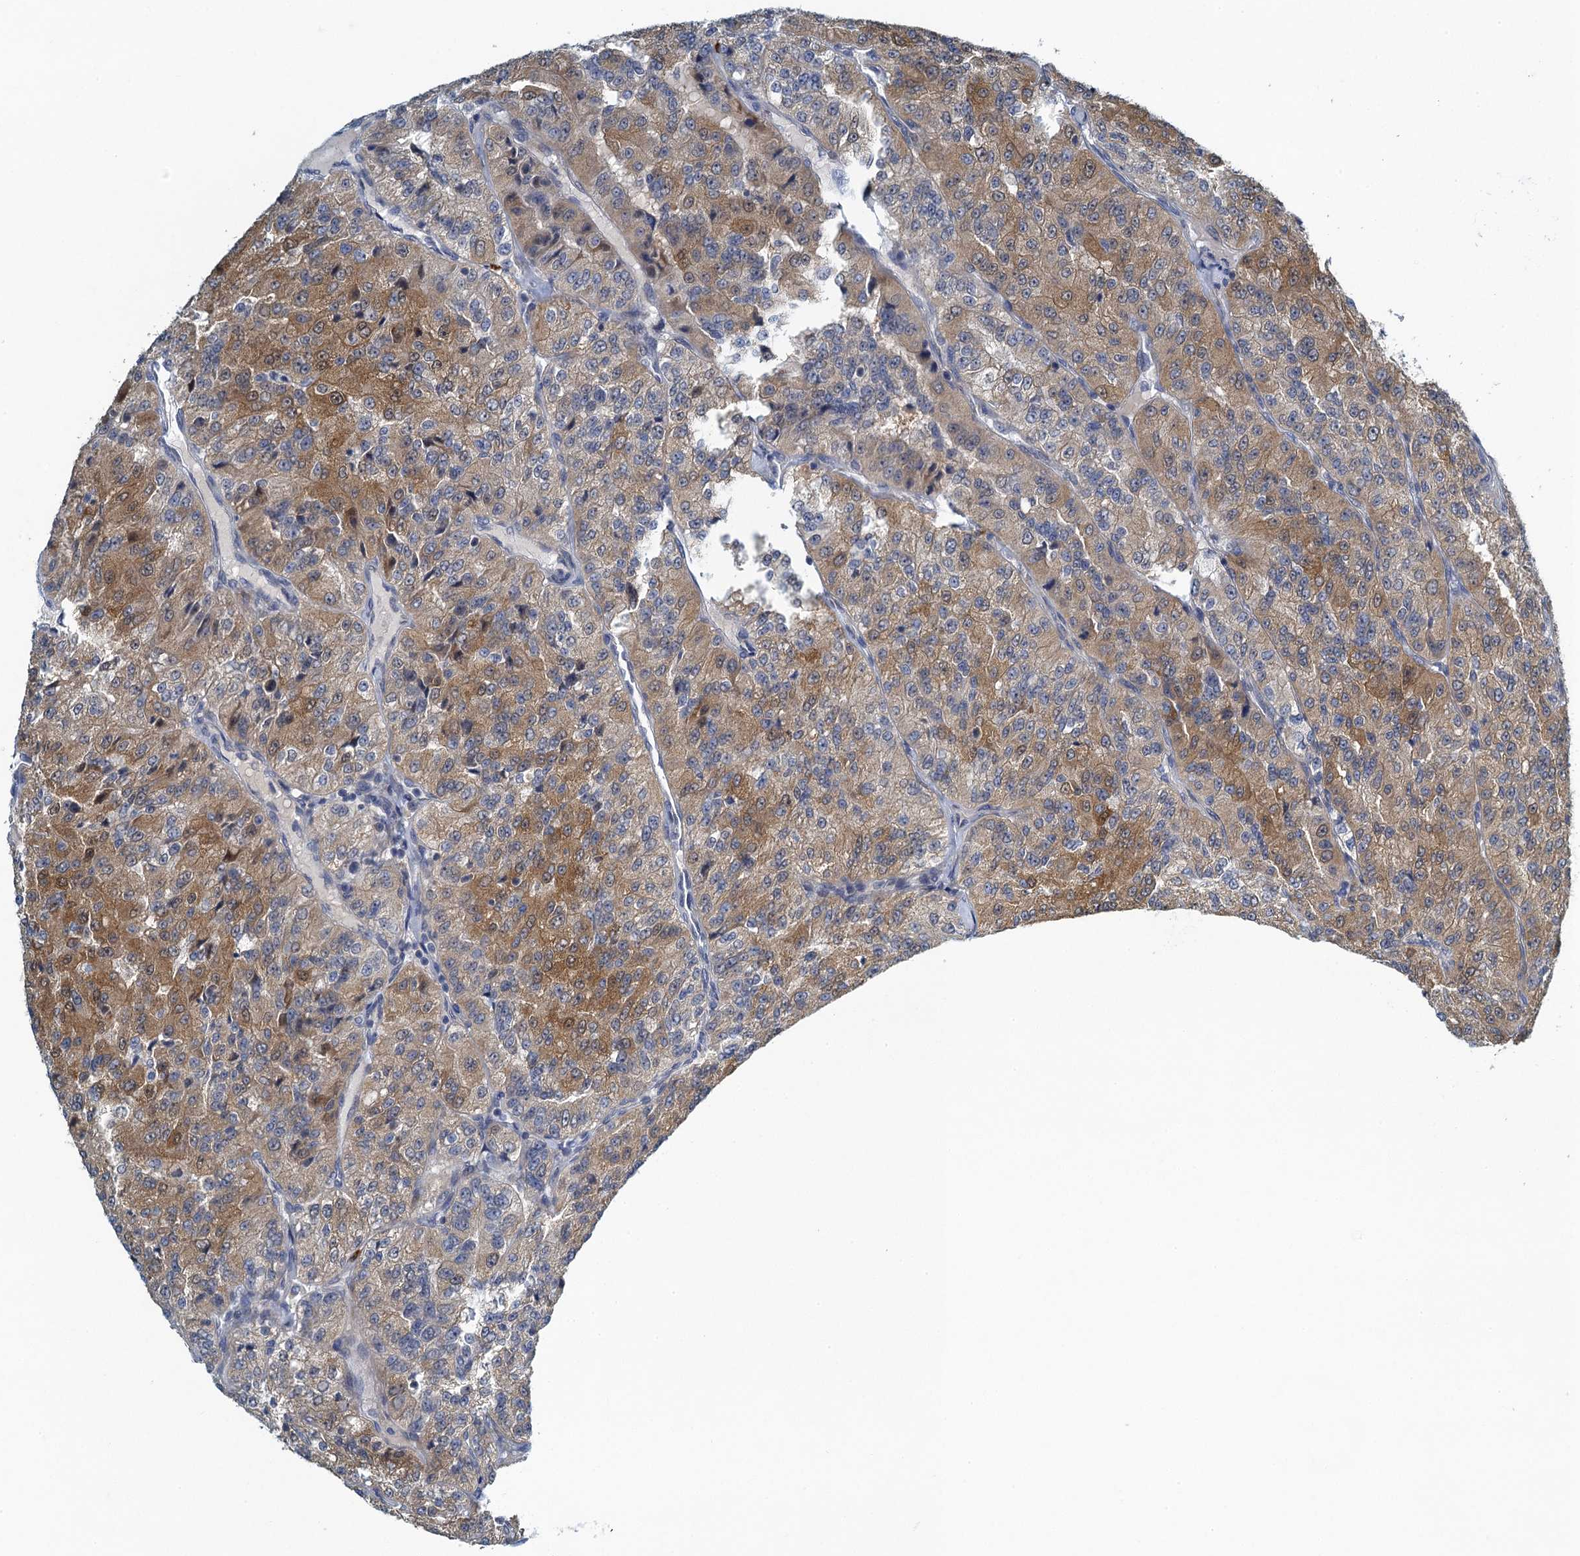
{"staining": {"intensity": "moderate", "quantity": ">75%", "location": "cytoplasmic/membranous"}, "tissue": "renal cancer", "cell_type": "Tumor cells", "image_type": "cancer", "snomed": [{"axis": "morphology", "description": "Adenocarcinoma, NOS"}, {"axis": "topography", "description": "Kidney"}], "caption": "About >75% of tumor cells in adenocarcinoma (renal) display moderate cytoplasmic/membranous protein expression as visualized by brown immunohistochemical staining.", "gene": "ALG2", "patient": {"sex": "female", "age": 63}}